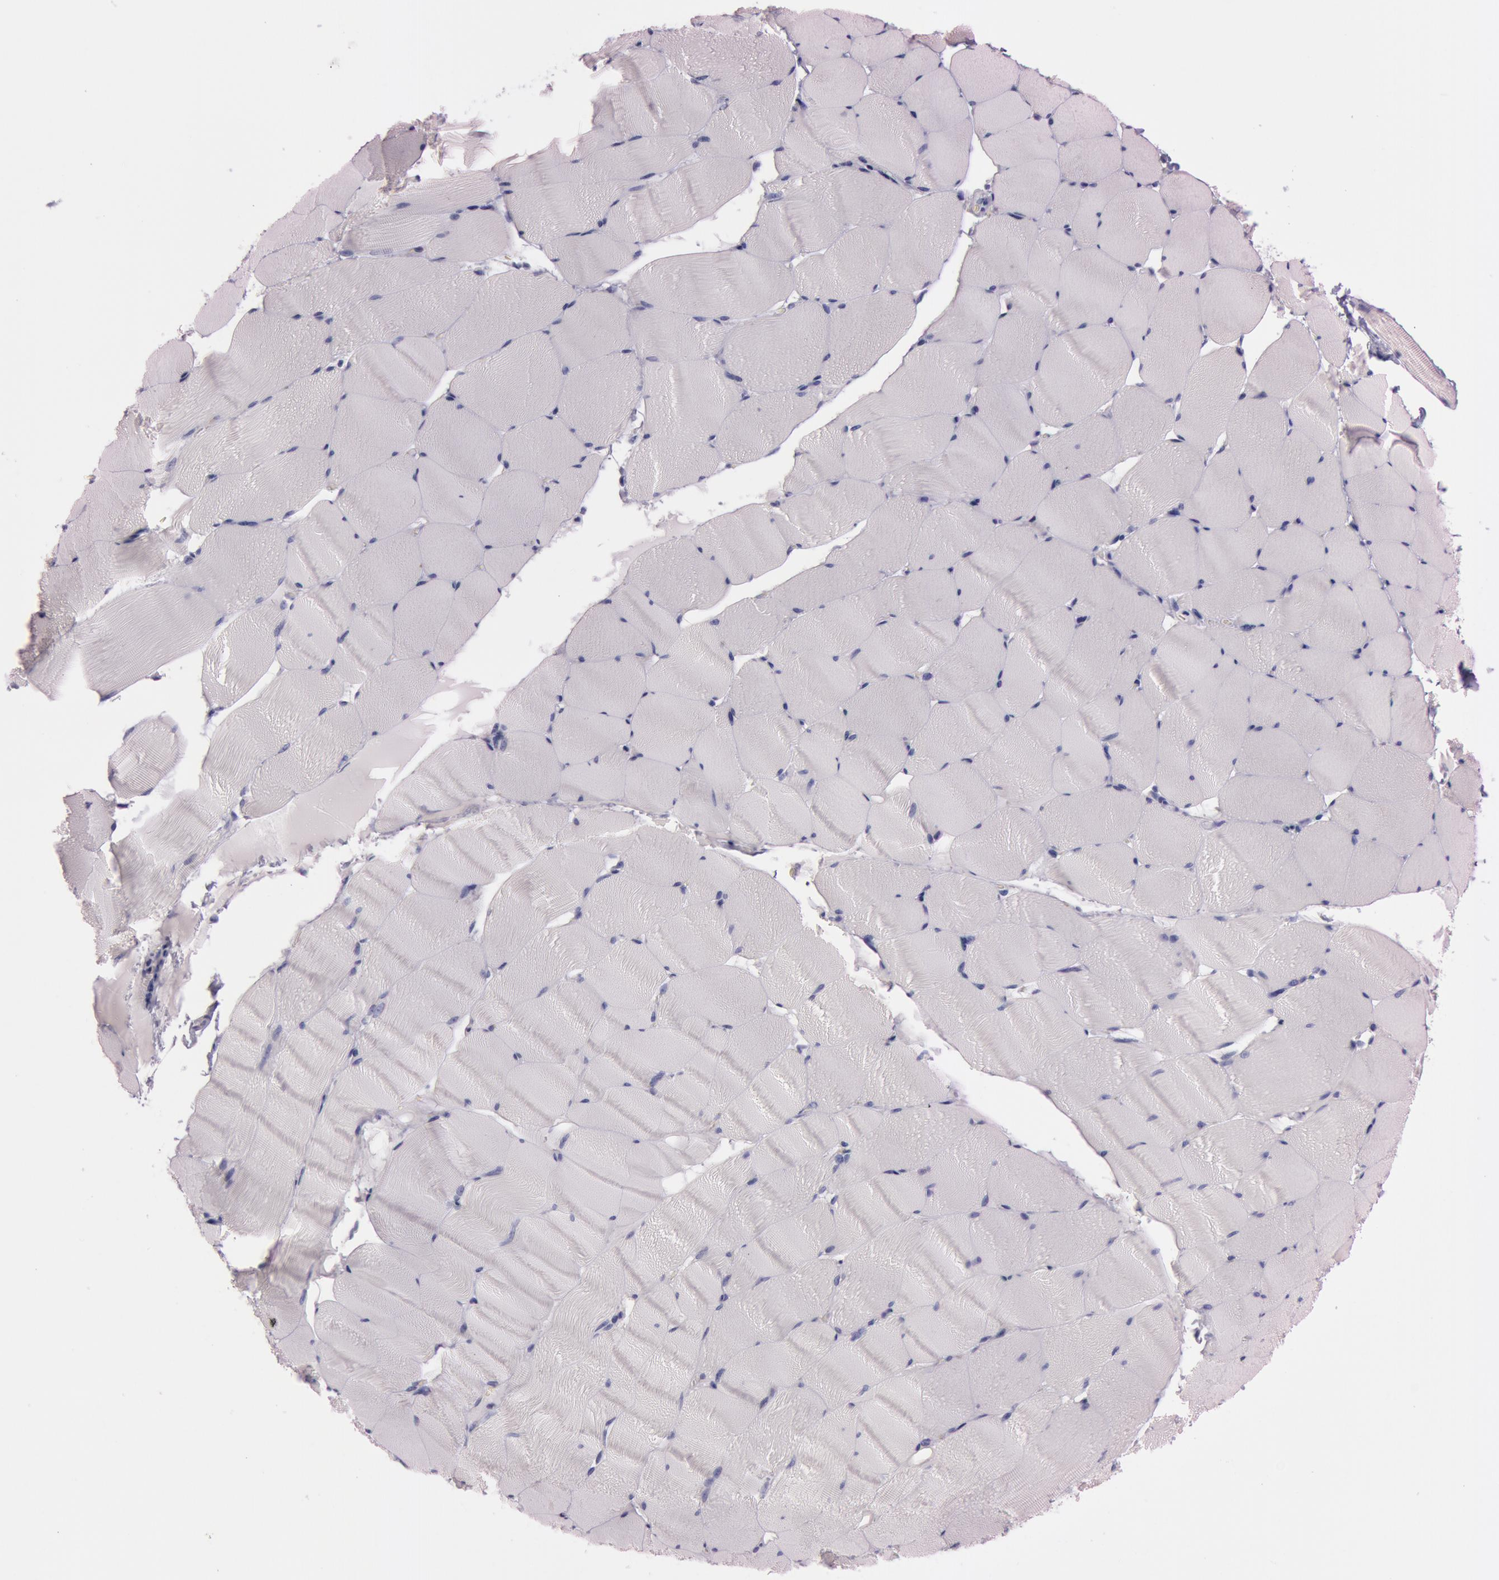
{"staining": {"intensity": "negative", "quantity": "none", "location": "none"}, "tissue": "skeletal muscle", "cell_type": "Myocytes", "image_type": "normal", "snomed": [{"axis": "morphology", "description": "Normal tissue, NOS"}, {"axis": "topography", "description": "Skeletal muscle"}], "caption": "A high-resolution histopathology image shows immunohistochemistry staining of unremarkable skeletal muscle, which displays no significant staining in myocytes. (DAB (3,3'-diaminobenzidine) immunohistochemistry visualized using brightfield microscopy, high magnification).", "gene": "FOLH1", "patient": {"sex": "male", "age": 62}}